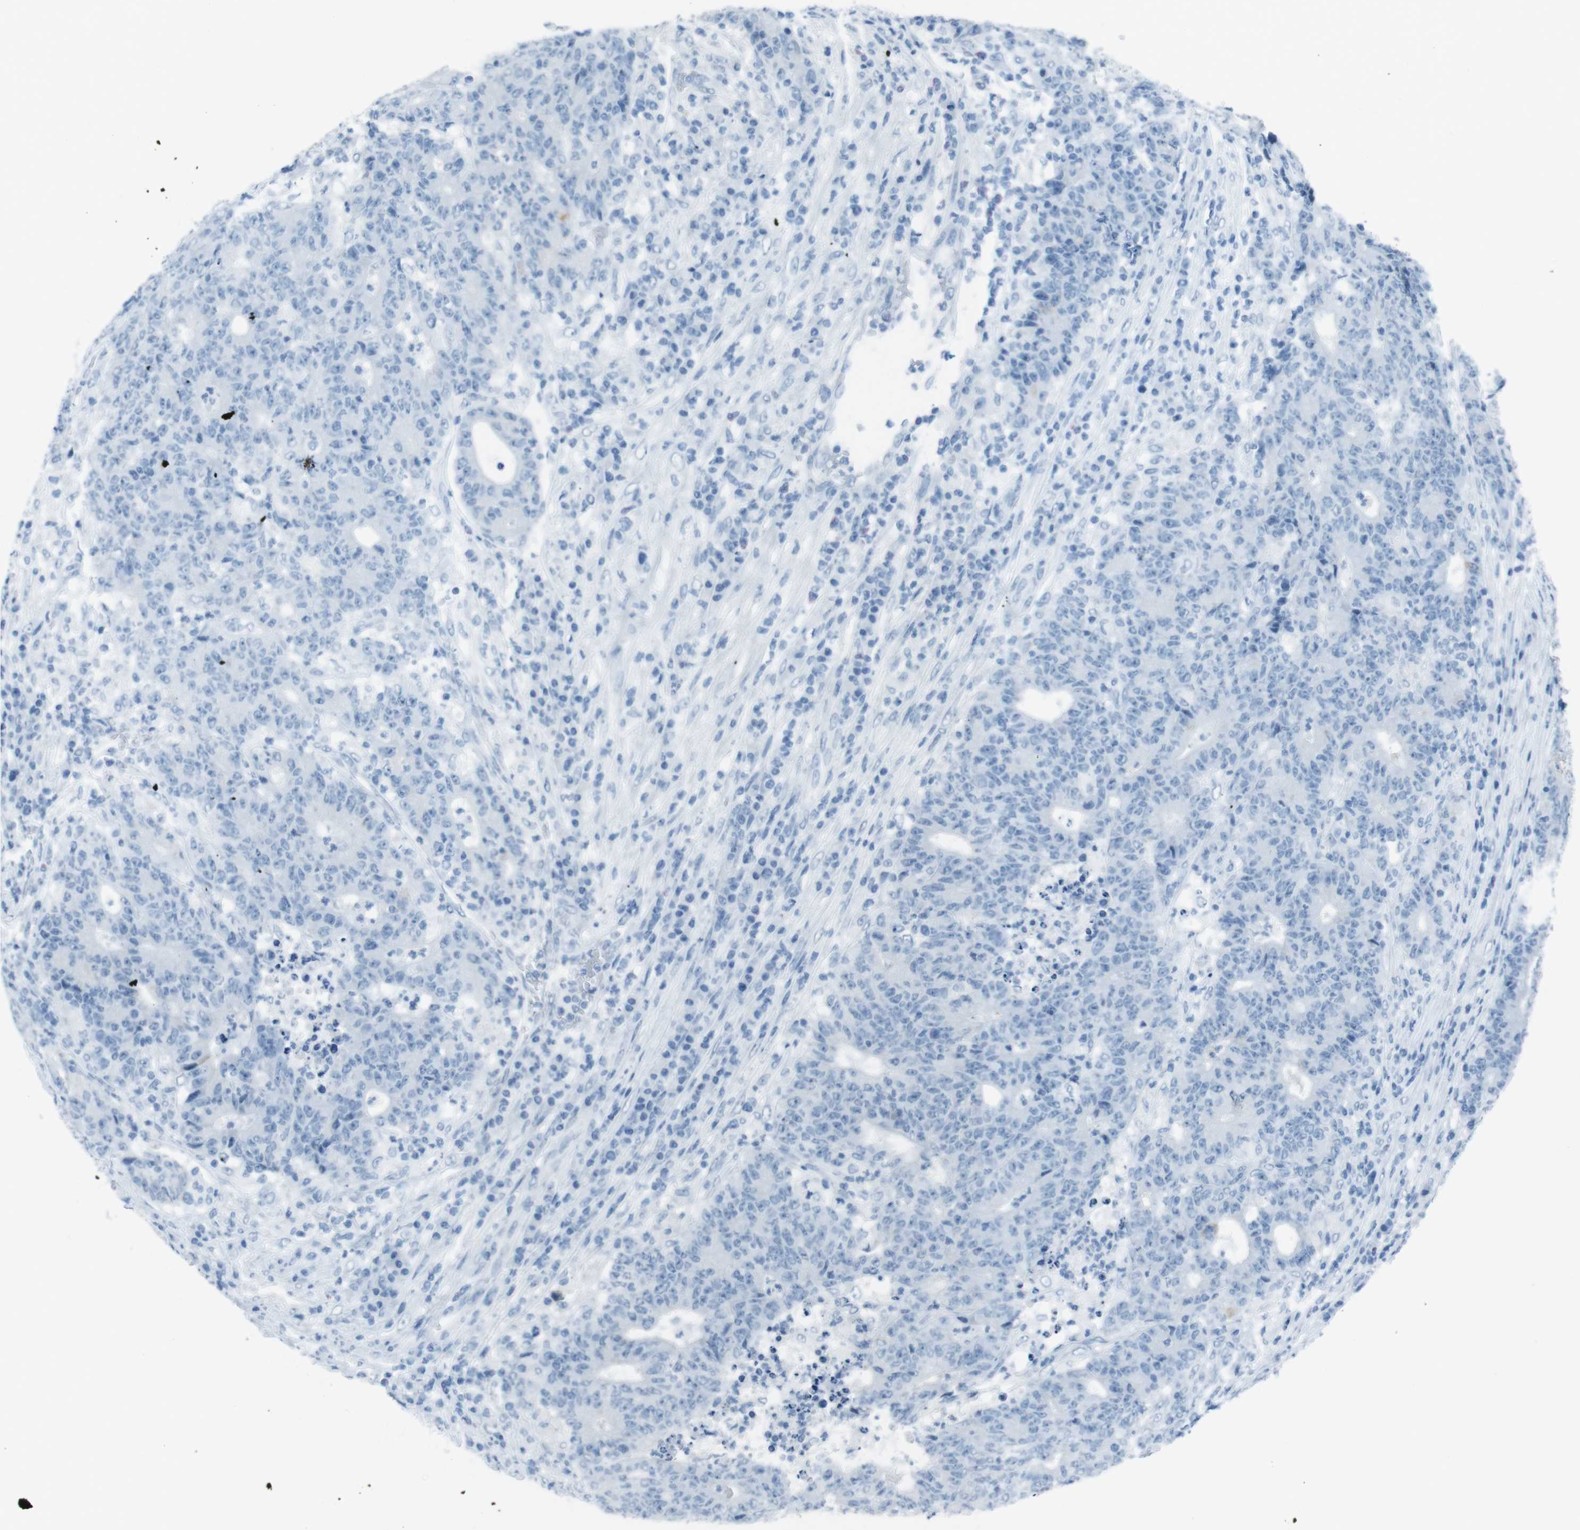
{"staining": {"intensity": "moderate", "quantity": "<25%", "location": "cytoplasmic/membranous"}, "tissue": "colorectal cancer", "cell_type": "Tumor cells", "image_type": "cancer", "snomed": [{"axis": "morphology", "description": "Normal tissue, NOS"}, {"axis": "morphology", "description": "Adenocarcinoma, NOS"}, {"axis": "topography", "description": "Colon"}], "caption": "Immunohistochemical staining of human colorectal cancer displays low levels of moderate cytoplasmic/membranous protein positivity in approximately <25% of tumor cells. (DAB IHC with brightfield microscopy, high magnification).", "gene": "TMEM207", "patient": {"sex": "female", "age": 75}}